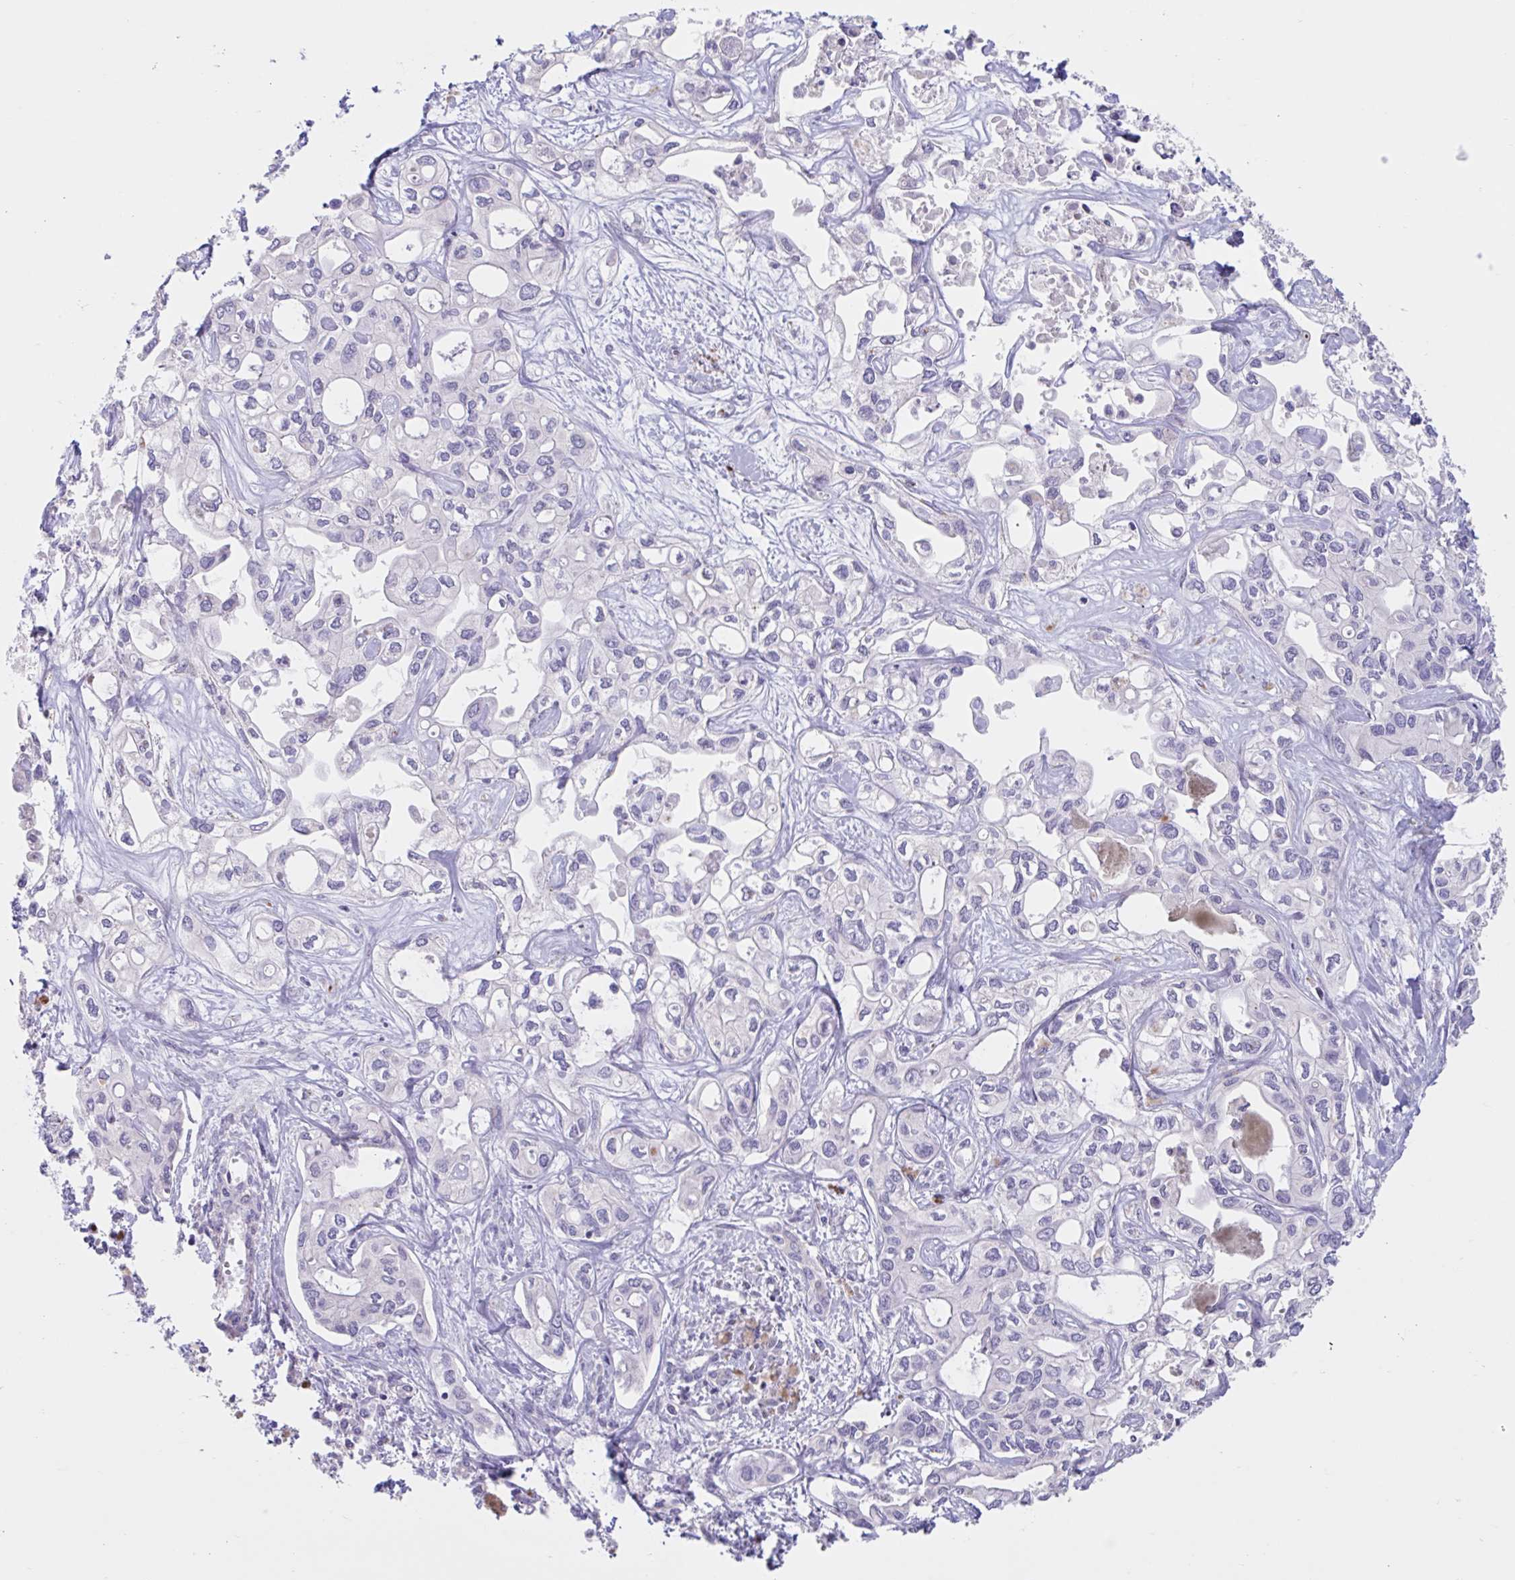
{"staining": {"intensity": "negative", "quantity": "none", "location": "none"}, "tissue": "liver cancer", "cell_type": "Tumor cells", "image_type": "cancer", "snomed": [{"axis": "morphology", "description": "Cholangiocarcinoma"}, {"axis": "topography", "description": "Liver"}], "caption": "There is no significant staining in tumor cells of liver cancer. The staining is performed using DAB (3,3'-diaminobenzidine) brown chromogen with nuclei counter-stained in using hematoxylin.", "gene": "GPR162", "patient": {"sex": "female", "age": 64}}